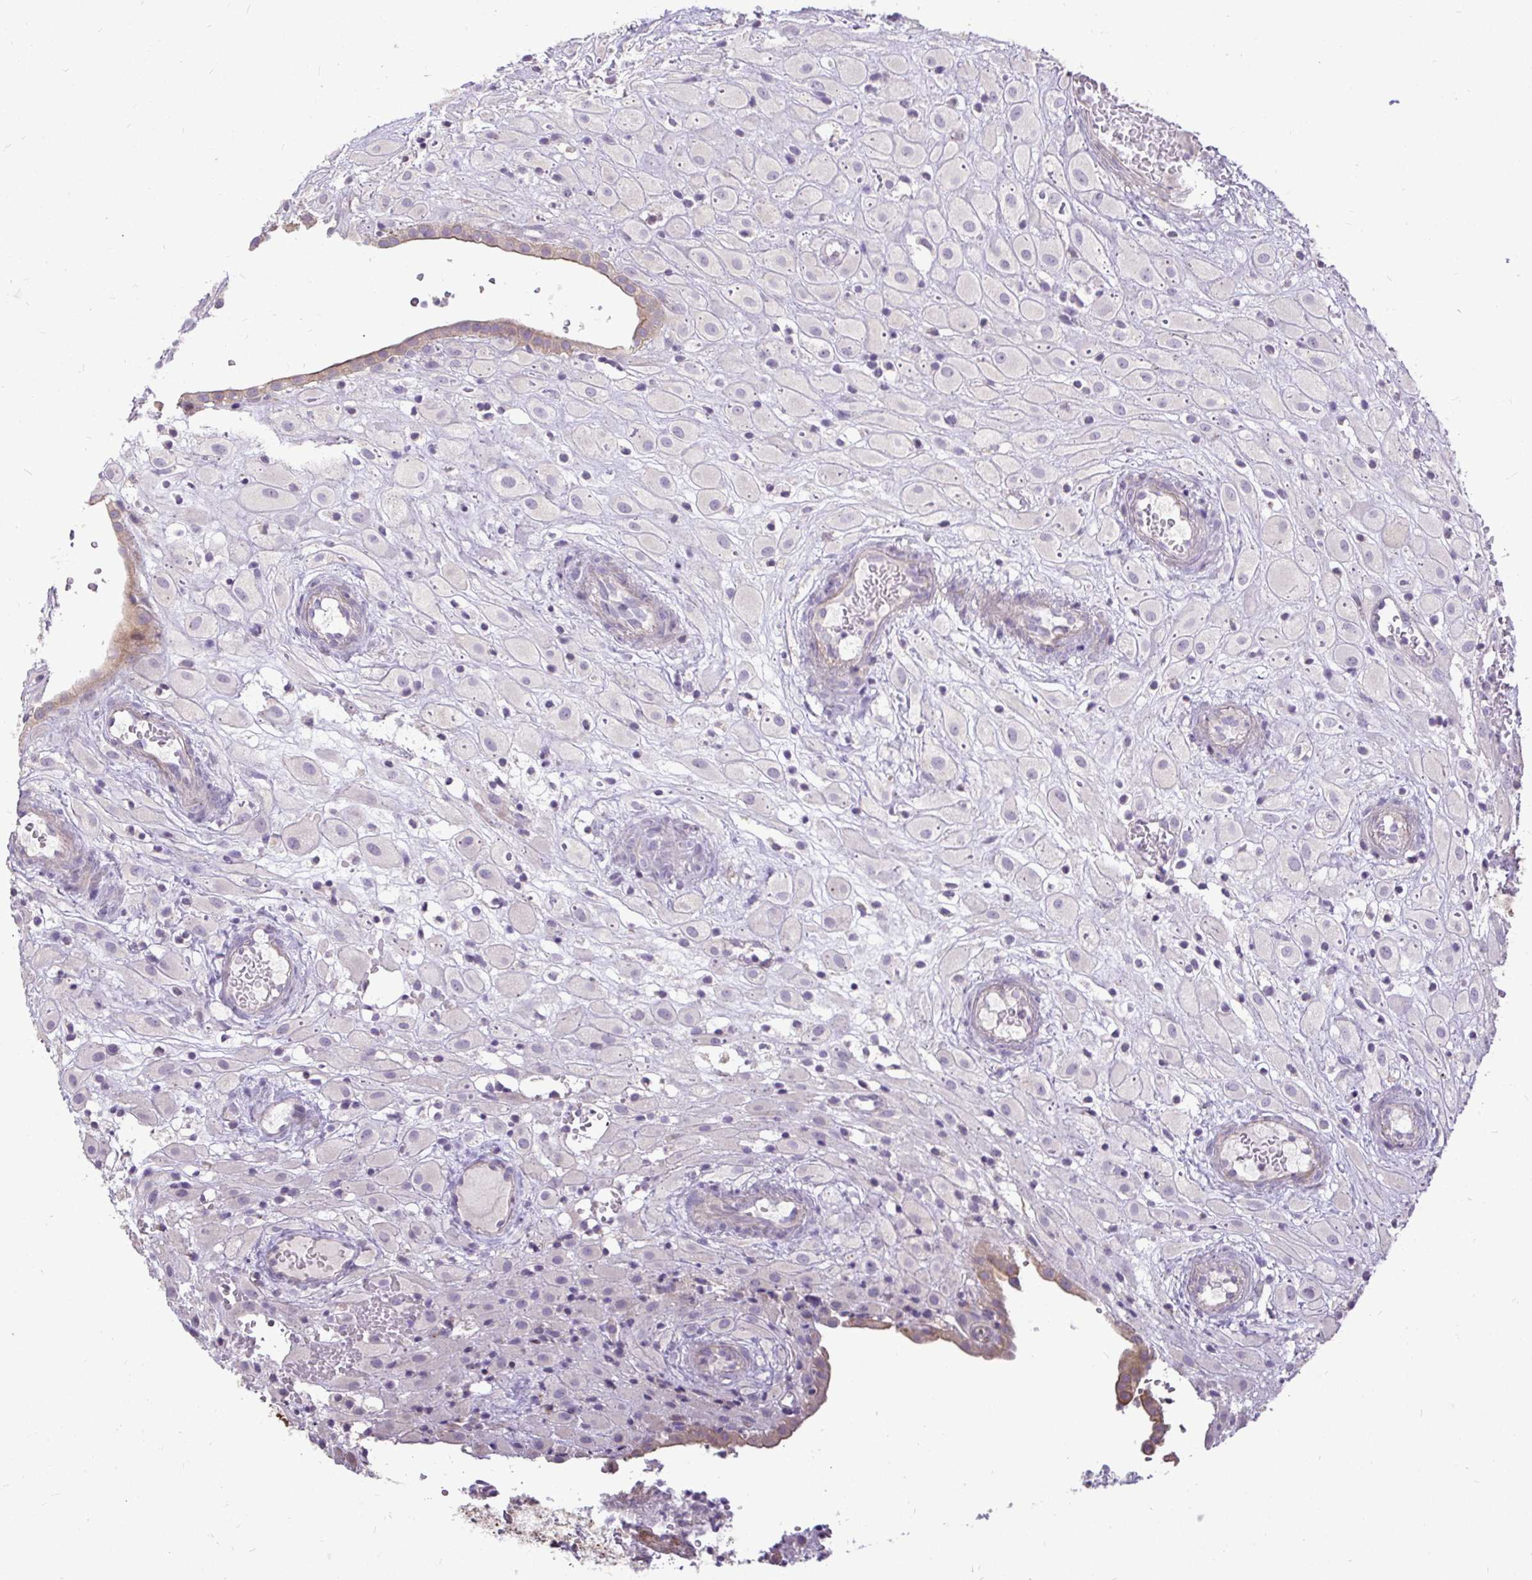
{"staining": {"intensity": "negative", "quantity": "none", "location": "none"}, "tissue": "placenta", "cell_type": "Decidual cells", "image_type": "normal", "snomed": [{"axis": "morphology", "description": "Normal tissue, NOS"}, {"axis": "topography", "description": "Placenta"}], "caption": "The histopathology image exhibits no significant expression in decidual cells of placenta.", "gene": "STRIP1", "patient": {"sex": "female", "age": 24}}